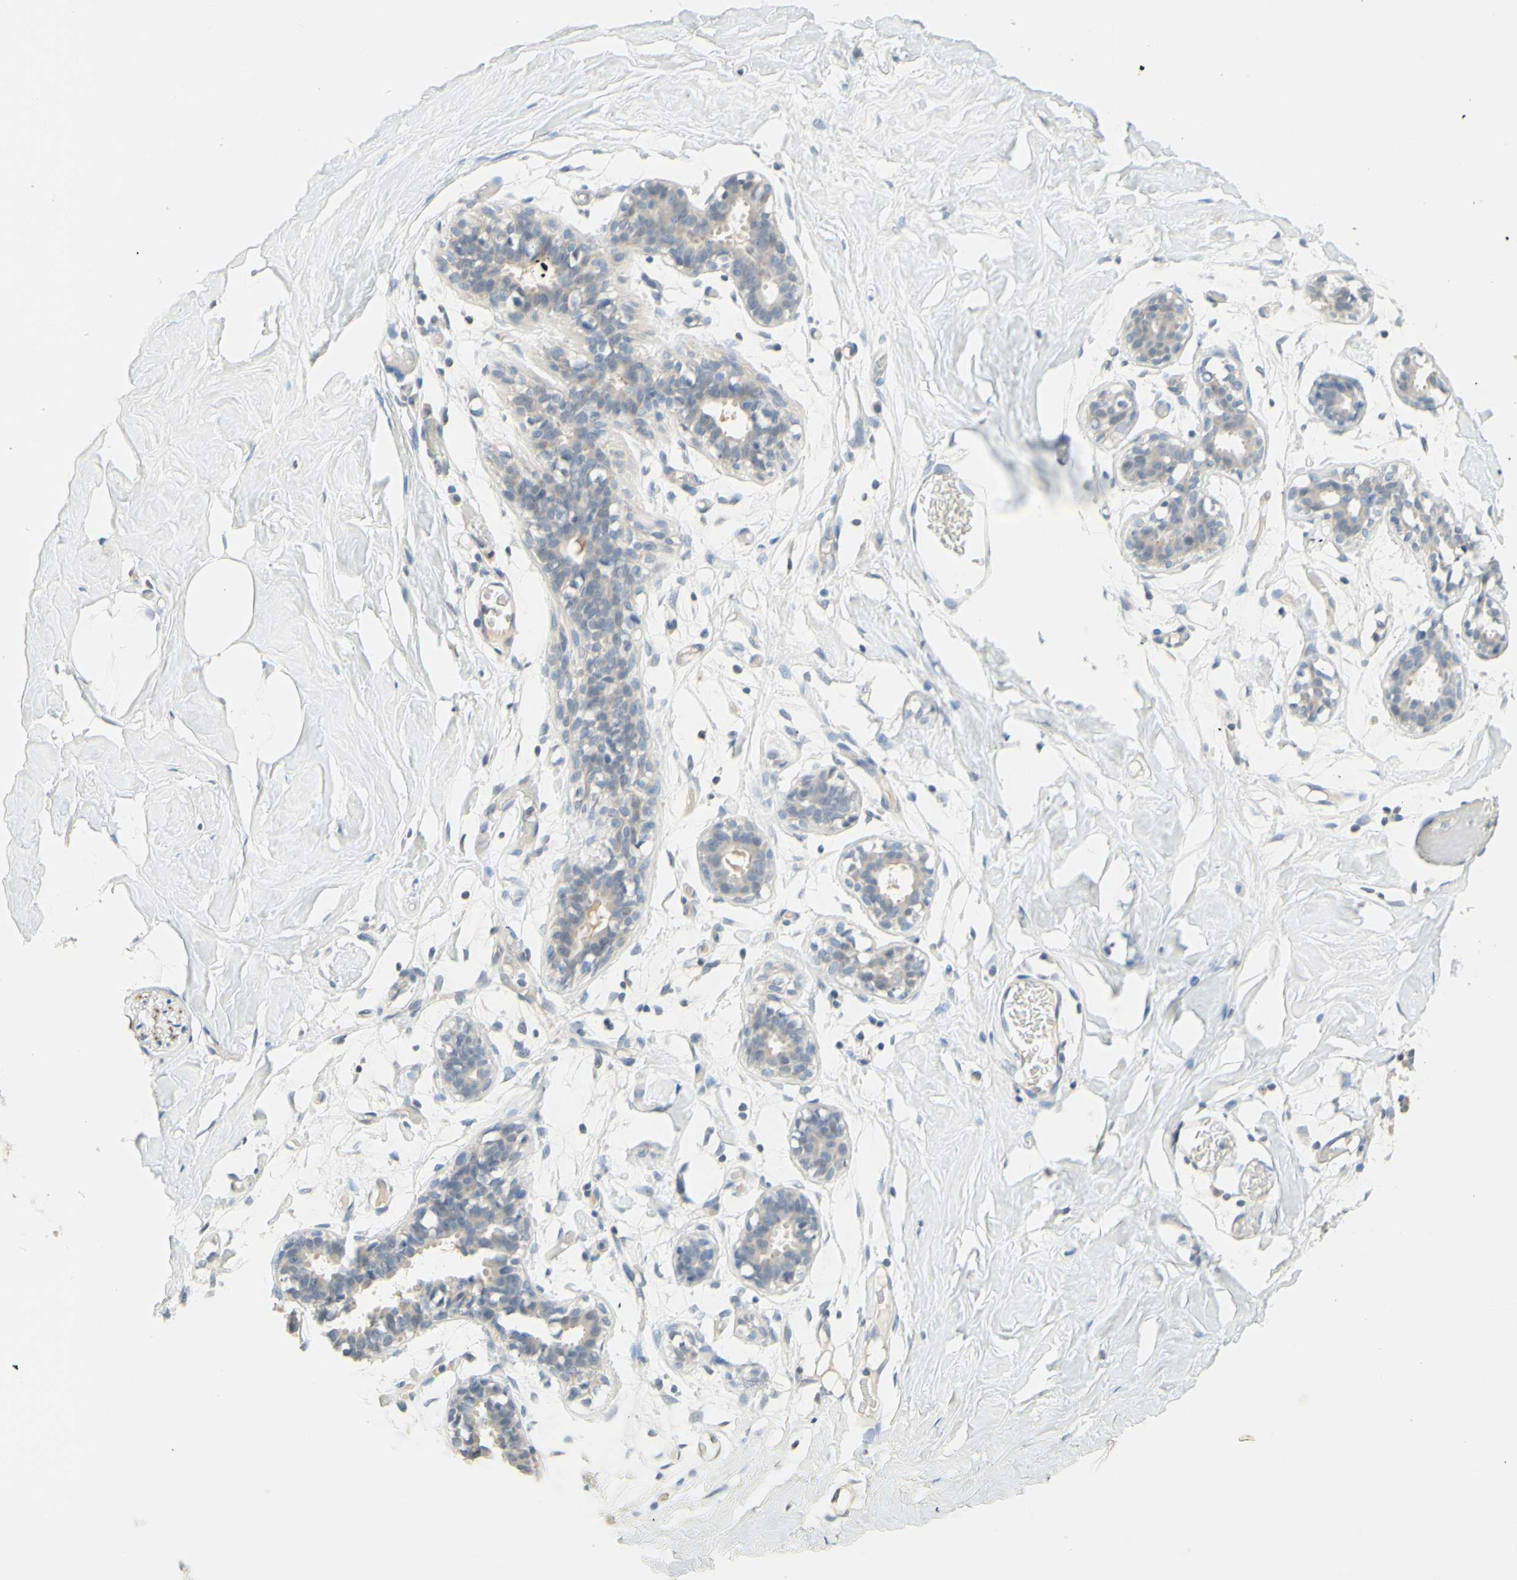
{"staining": {"intensity": "negative", "quantity": "none", "location": "none"}, "tissue": "adipose tissue", "cell_type": "Adipocytes", "image_type": "normal", "snomed": [{"axis": "morphology", "description": "Normal tissue, NOS"}, {"axis": "topography", "description": "Breast"}, {"axis": "topography", "description": "Adipose tissue"}], "caption": "Protein analysis of benign adipose tissue demonstrates no significant positivity in adipocytes. The staining is performed using DAB brown chromogen with nuclei counter-stained in using hematoxylin.", "gene": "MAG", "patient": {"sex": "female", "age": 25}}